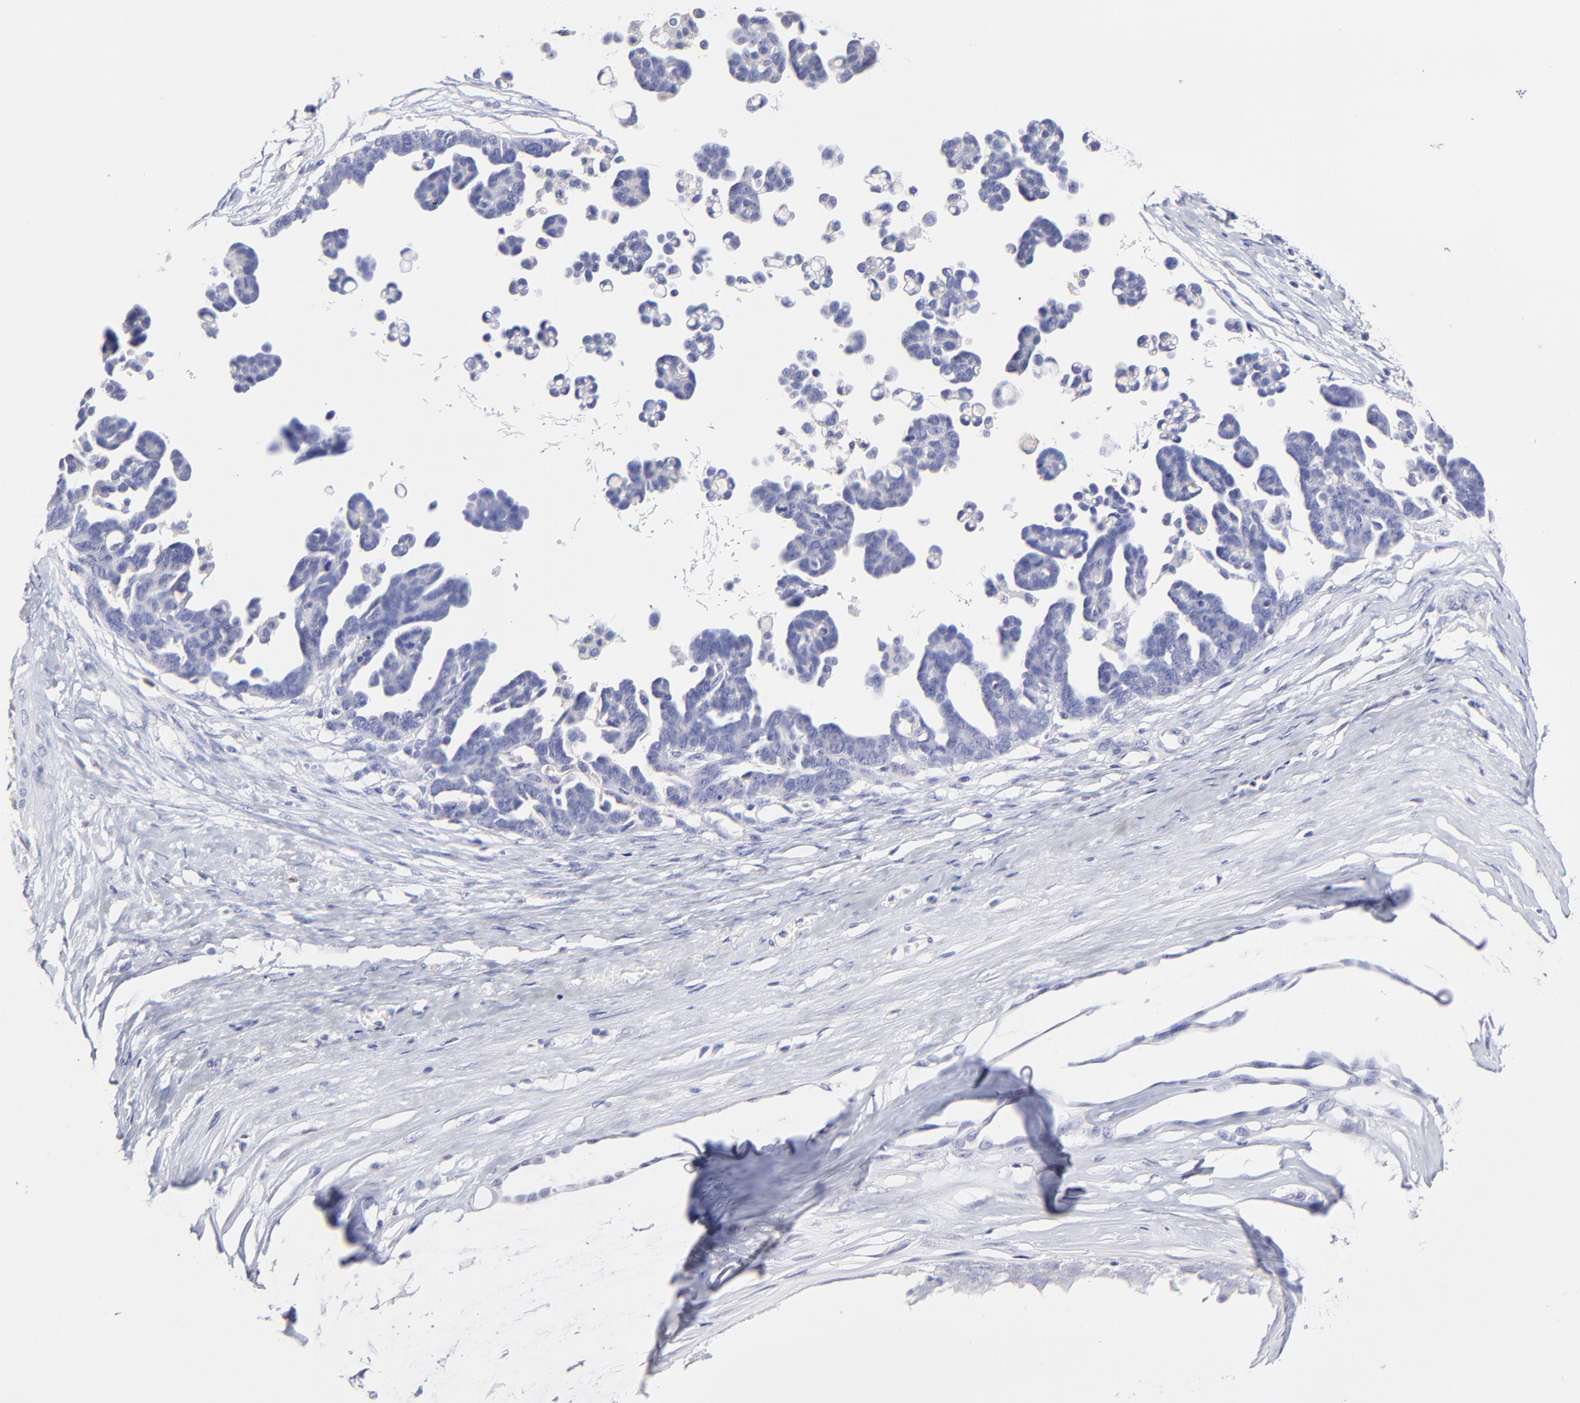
{"staining": {"intensity": "negative", "quantity": "none", "location": "none"}, "tissue": "ovarian cancer", "cell_type": "Tumor cells", "image_type": "cancer", "snomed": [{"axis": "morphology", "description": "Cystadenocarcinoma, serous, NOS"}, {"axis": "topography", "description": "Ovary"}], "caption": "High power microscopy photomicrograph of an immunohistochemistry image of ovarian cancer, revealing no significant positivity in tumor cells. The staining was performed using DAB to visualize the protein expression in brown, while the nuclei were stained in blue with hematoxylin (Magnification: 20x).", "gene": "ASB9", "patient": {"sex": "female", "age": 54}}